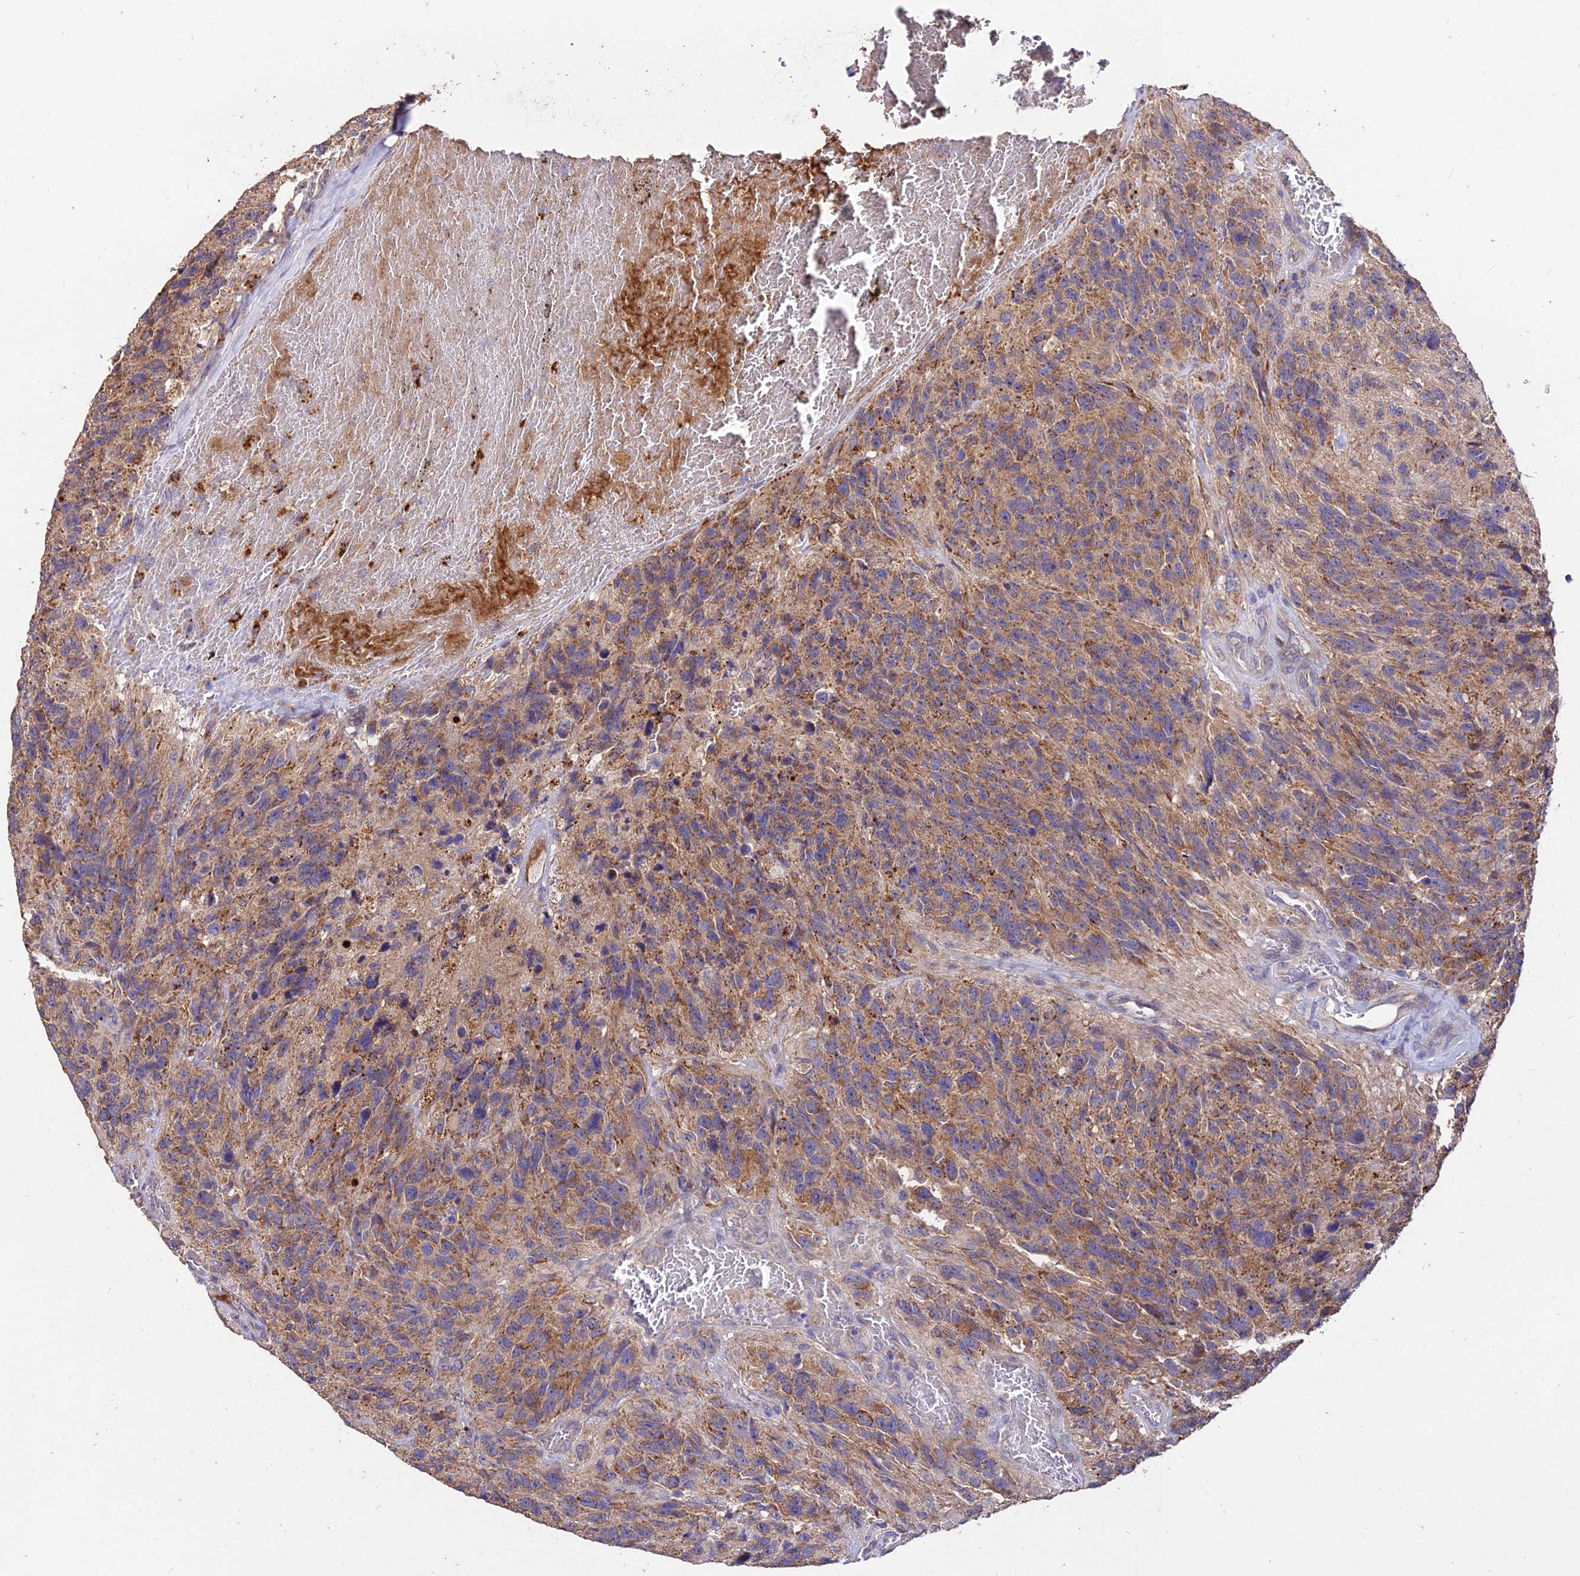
{"staining": {"intensity": "moderate", "quantity": ">75%", "location": "cytoplasmic/membranous"}, "tissue": "glioma", "cell_type": "Tumor cells", "image_type": "cancer", "snomed": [{"axis": "morphology", "description": "Glioma, malignant, High grade"}, {"axis": "topography", "description": "Brain"}], "caption": "Malignant glioma (high-grade) tissue reveals moderate cytoplasmic/membranous staining in about >75% of tumor cells", "gene": "SDHD", "patient": {"sex": "male", "age": 69}}